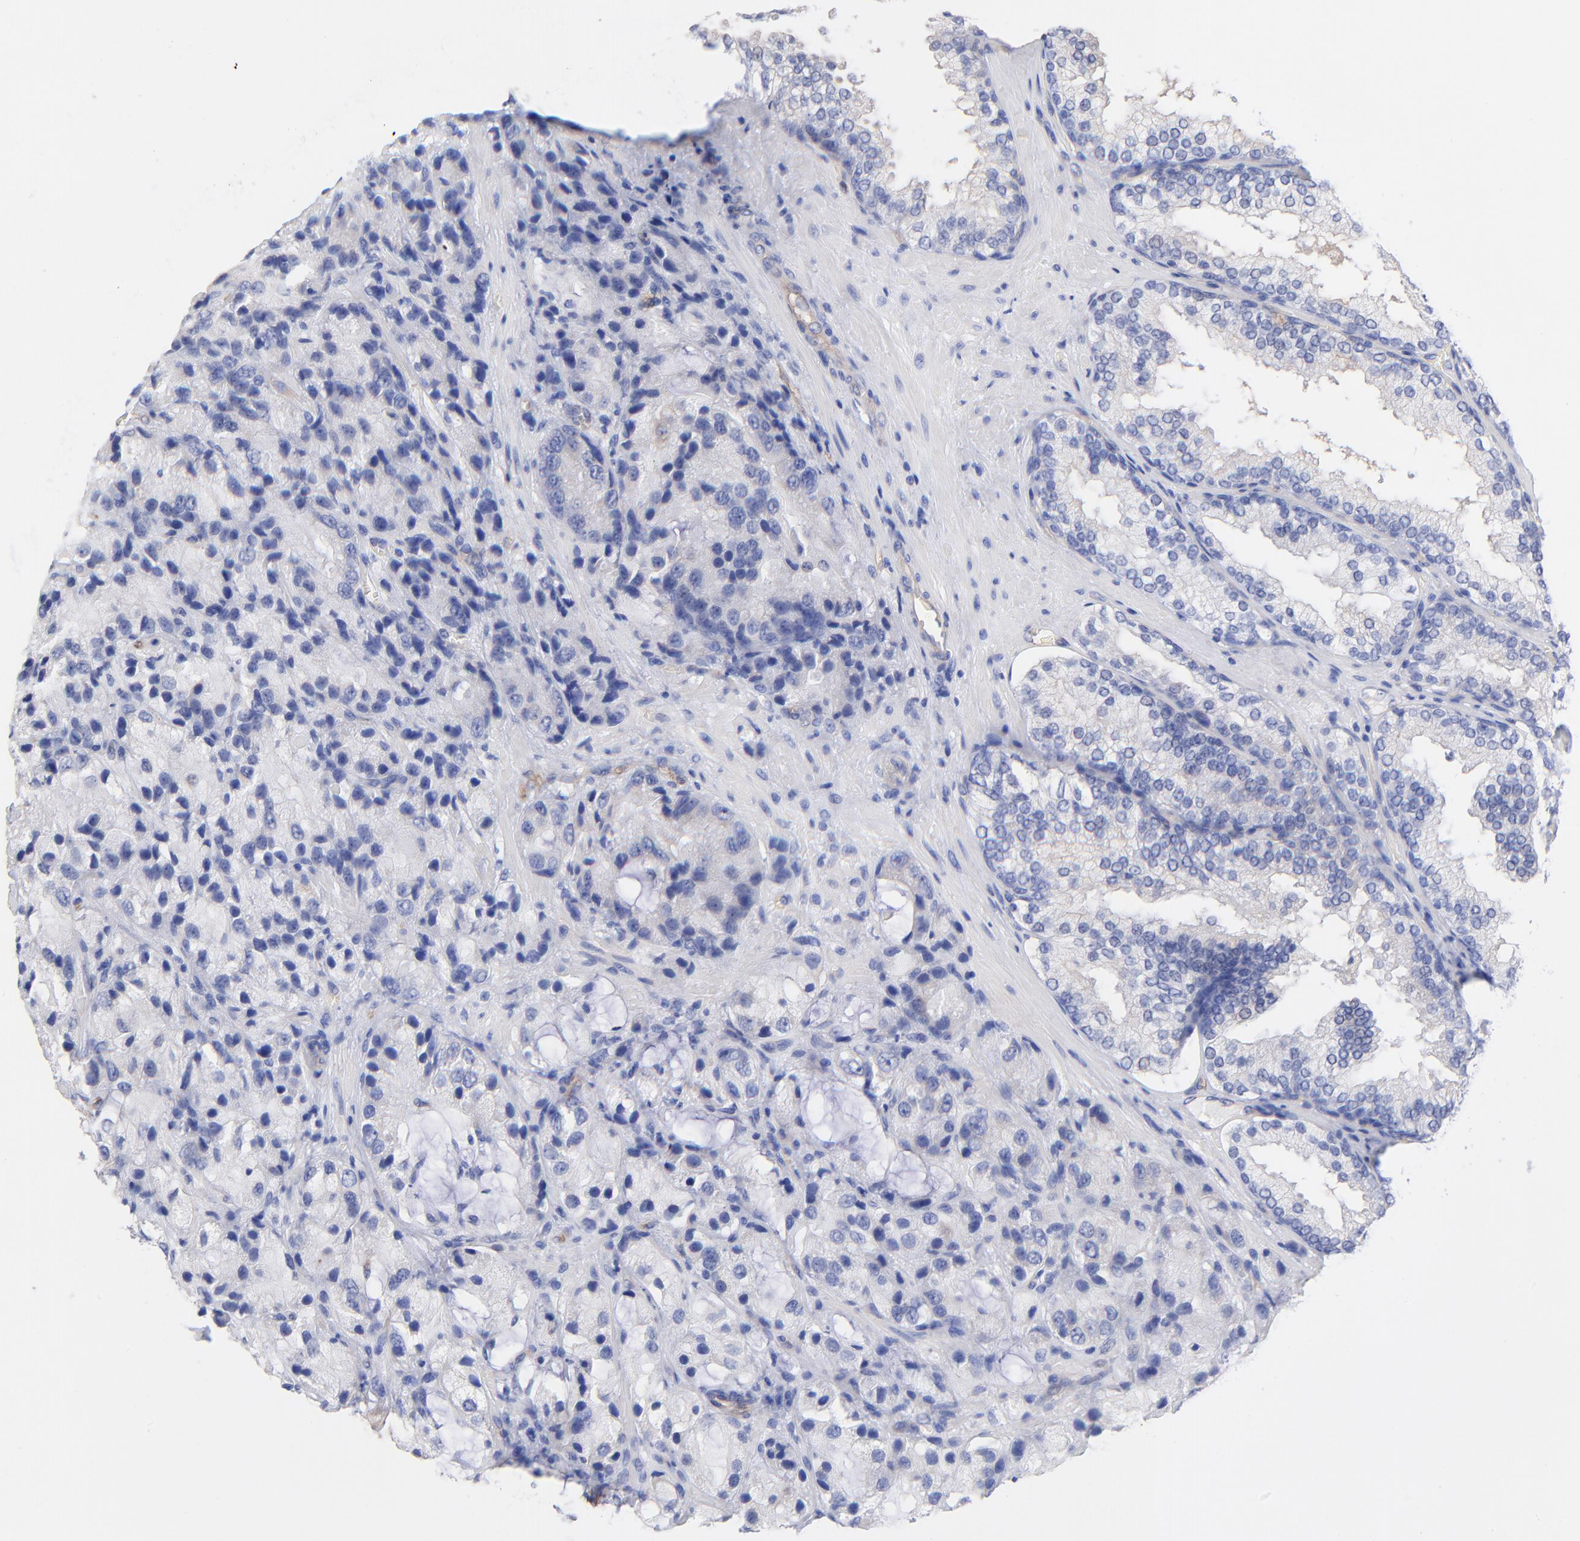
{"staining": {"intensity": "negative", "quantity": "none", "location": "none"}, "tissue": "prostate cancer", "cell_type": "Tumor cells", "image_type": "cancer", "snomed": [{"axis": "morphology", "description": "Adenocarcinoma, High grade"}, {"axis": "topography", "description": "Prostate"}], "caption": "Prostate cancer was stained to show a protein in brown. There is no significant expression in tumor cells.", "gene": "SLC44A2", "patient": {"sex": "male", "age": 70}}